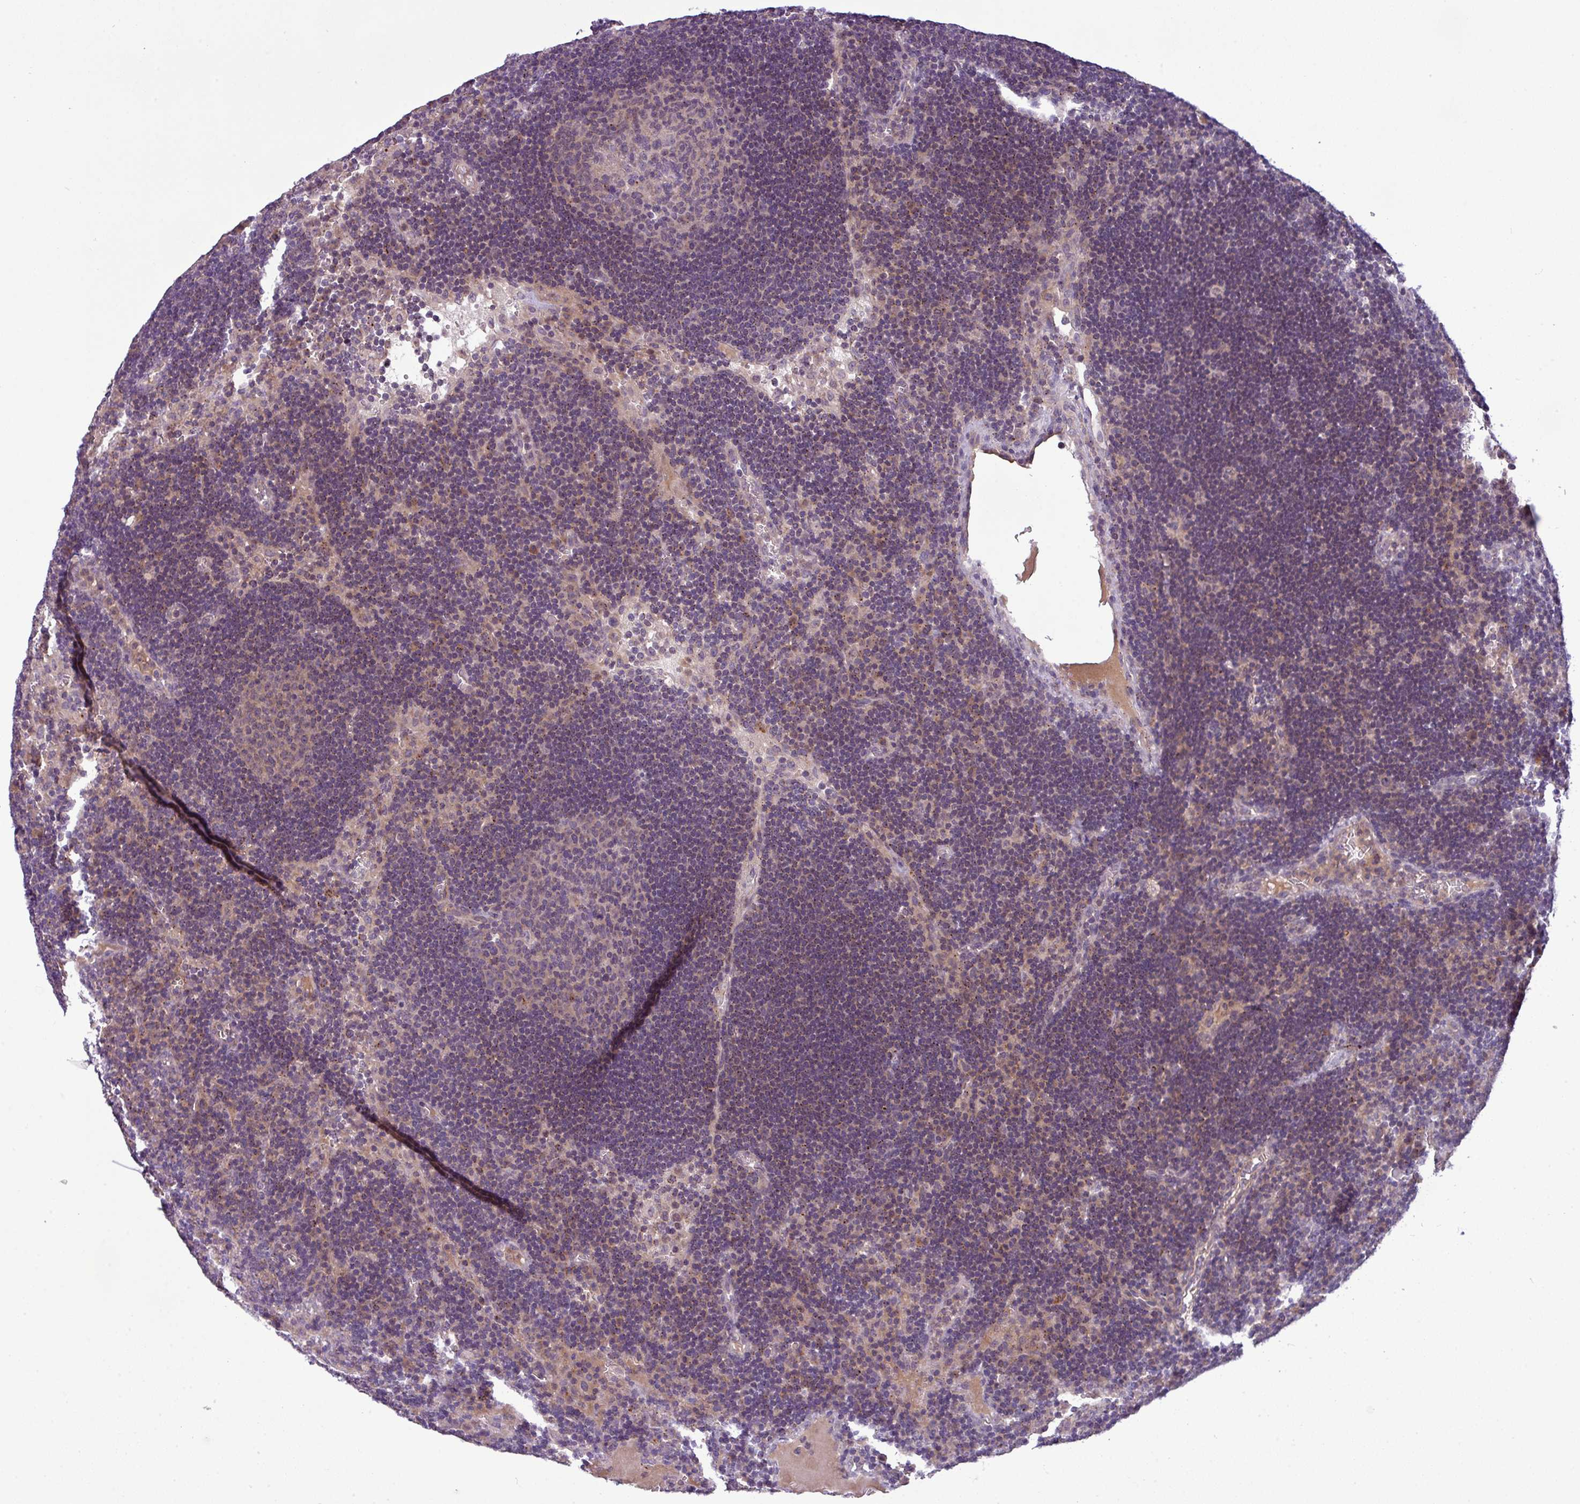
{"staining": {"intensity": "weak", "quantity": "<25%", "location": "cytoplasmic/membranous"}, "tissue": "lymph node", "cell_type": "Germinal center cells", "image_type": "normal", "snomed": [{"axis": "morphology", "description": "Normal tissue, NOS"}, {"axis": "topography", "description": "Lymph node"}], "caption": "A high-resolution image shows immunohistochemistry (IHC) staining of benign lymph node, which demonstrates no significant expression in germinal center cells. (DAB IHC visualized using brightfield microscopy, high magnification).", "gene": "ZNF35", "patient": {"sex": "male", "age": 62}}